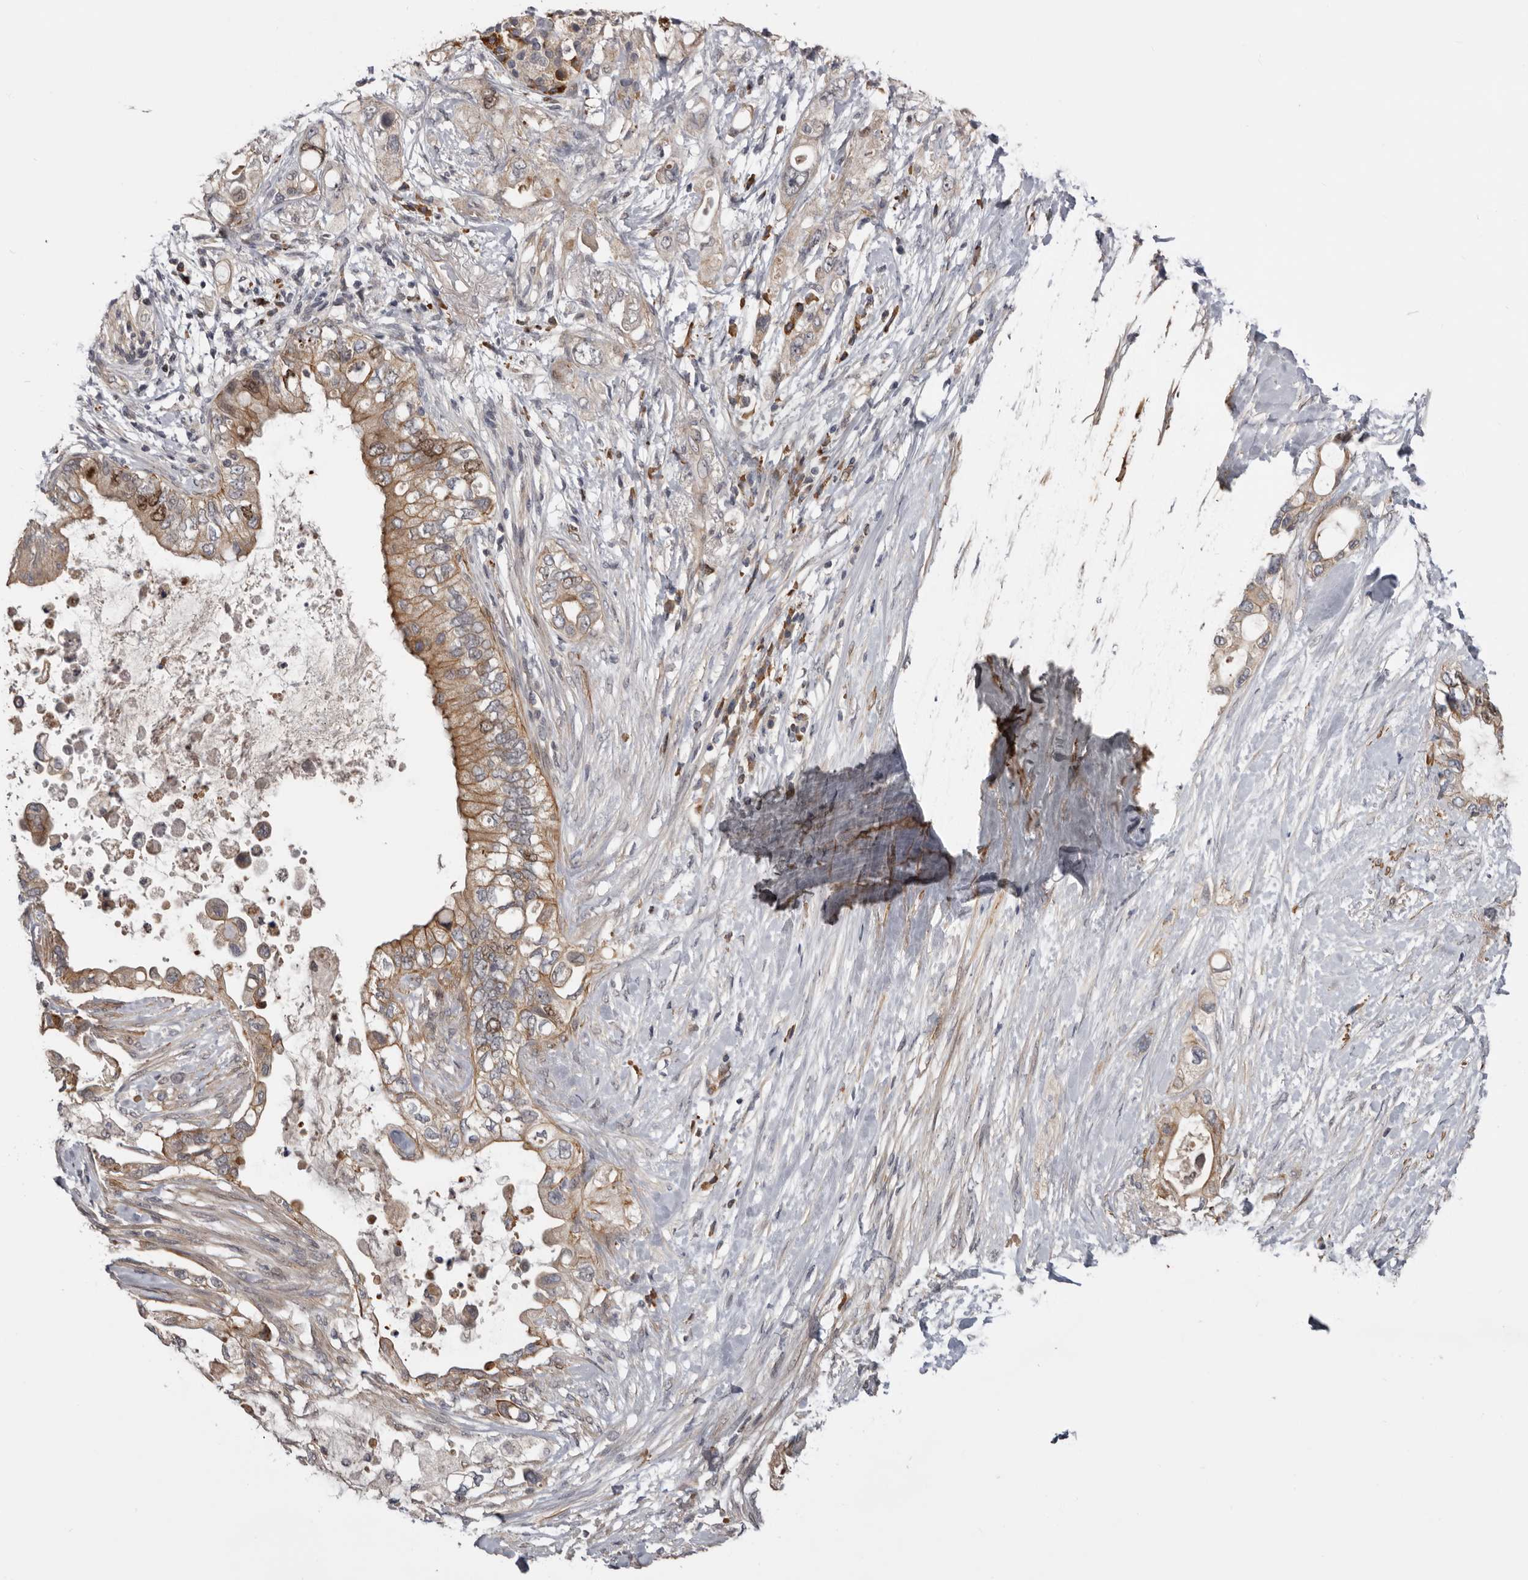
{"staining": {"intensity": "moderate", "quantity": ">75%", "location": "cytoplasmic/membranous"}, "tissue": "pancreatic cancer", "cell_type": "Tumor cells", "image_type": "cancer", "snomed": [{"axis": "morphology", "description": "Adenocarcinoma, NOS"}, {"axis": "topography", "description": "Pancreas"}], "caption": "This is an image of IHC staining of pancreatic cancer, which shows moderate staining in the cytoplasmic/membranous of tumor cells.", "gene": "CDCA8", "patient": {"sex": "female", "age": 56}}